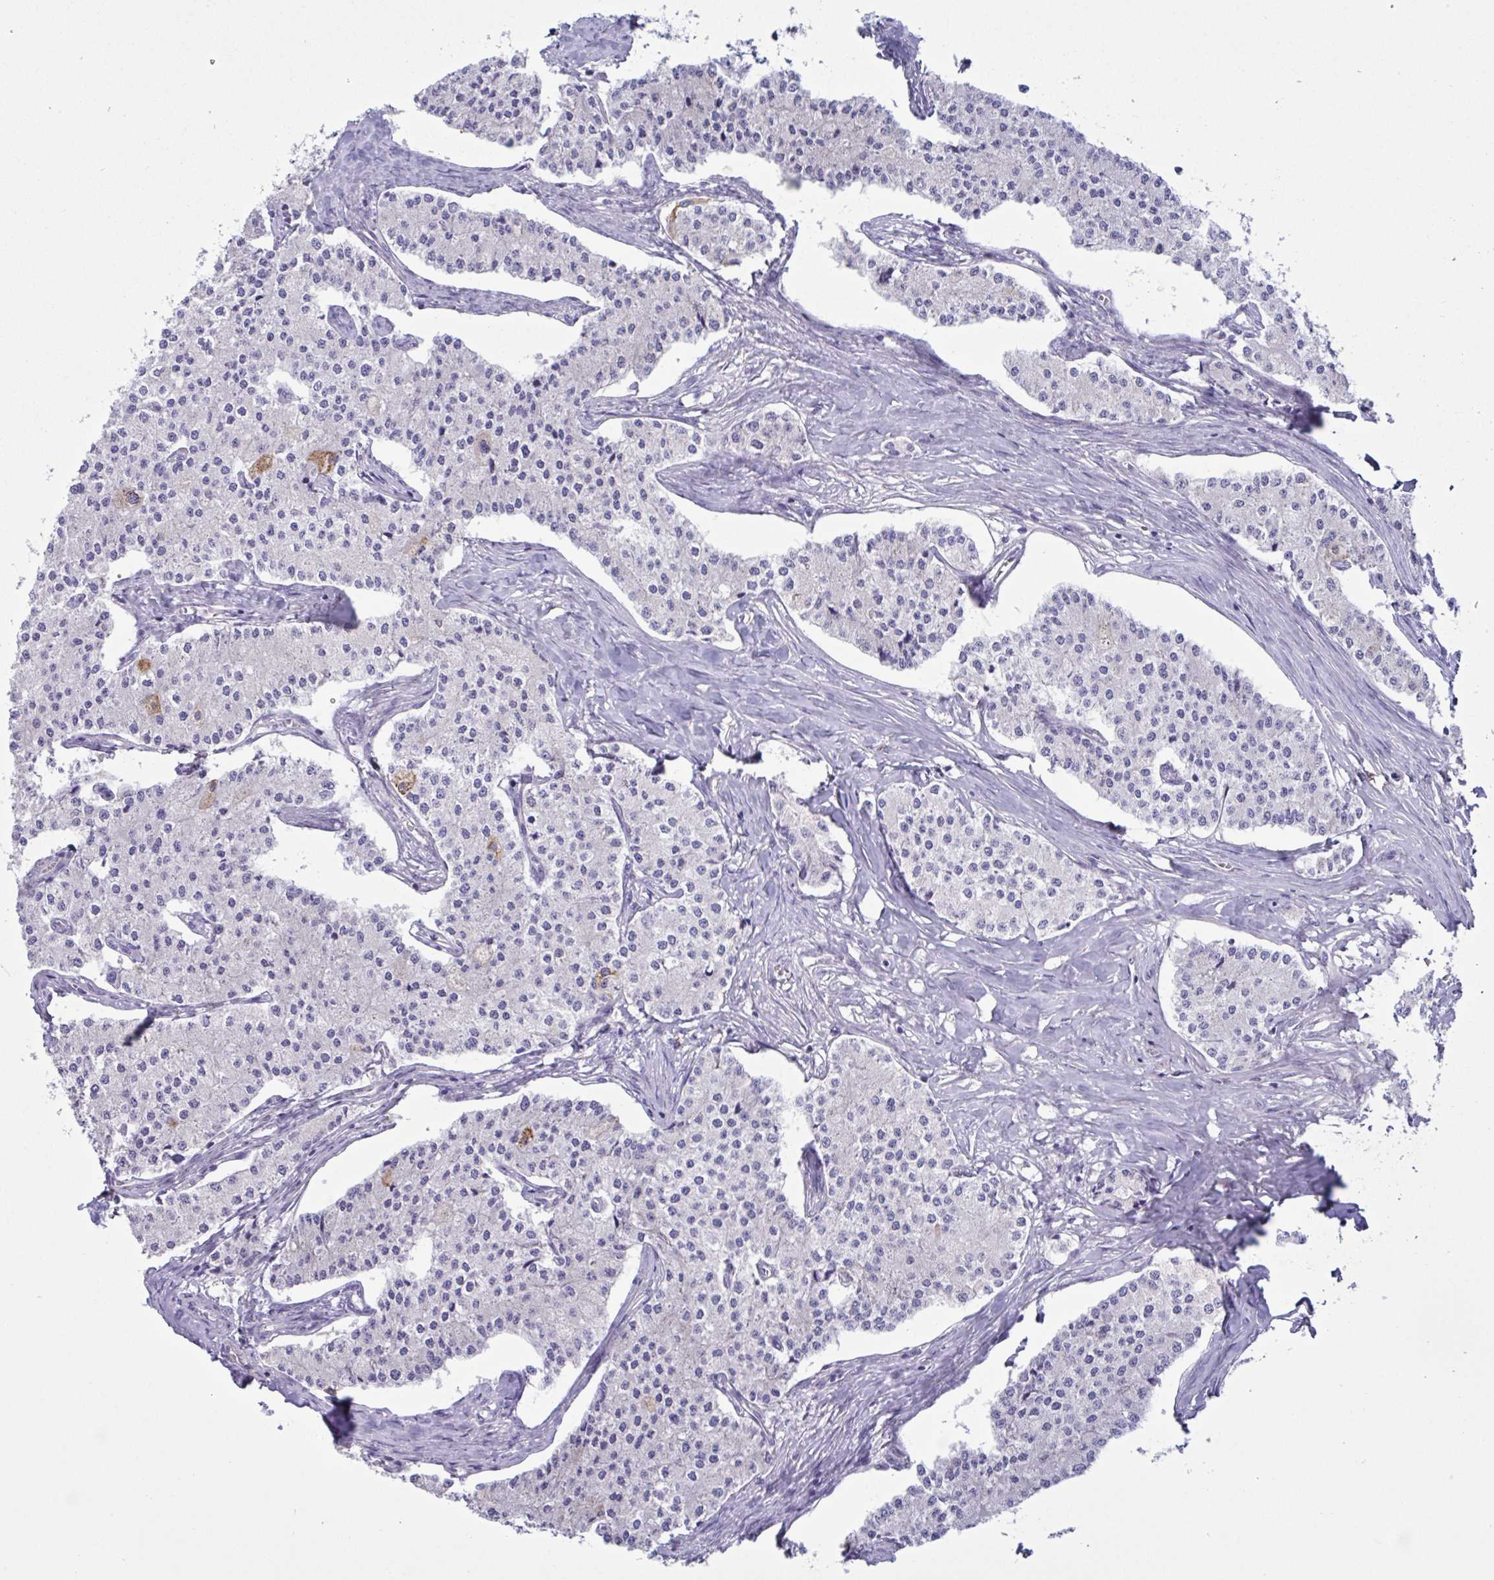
{"staining": {"intensity": "negative", "quantity": "none", "location": "none"}, "tissue": "carcinoid", "cell_type": "Tumor cells", "image_type": "cancer", "snomed": [{"axis": "morphology", "description": "Carcinoid, malignant, NOS"}, {"axis": "topography", "description": "Colon"}], "caption": "Histopathology image shows no protein staining in tumor cells of carcinoid tissue.", "gene": "SLC66A1", "patient": {"sex": "female", "age": 52}}